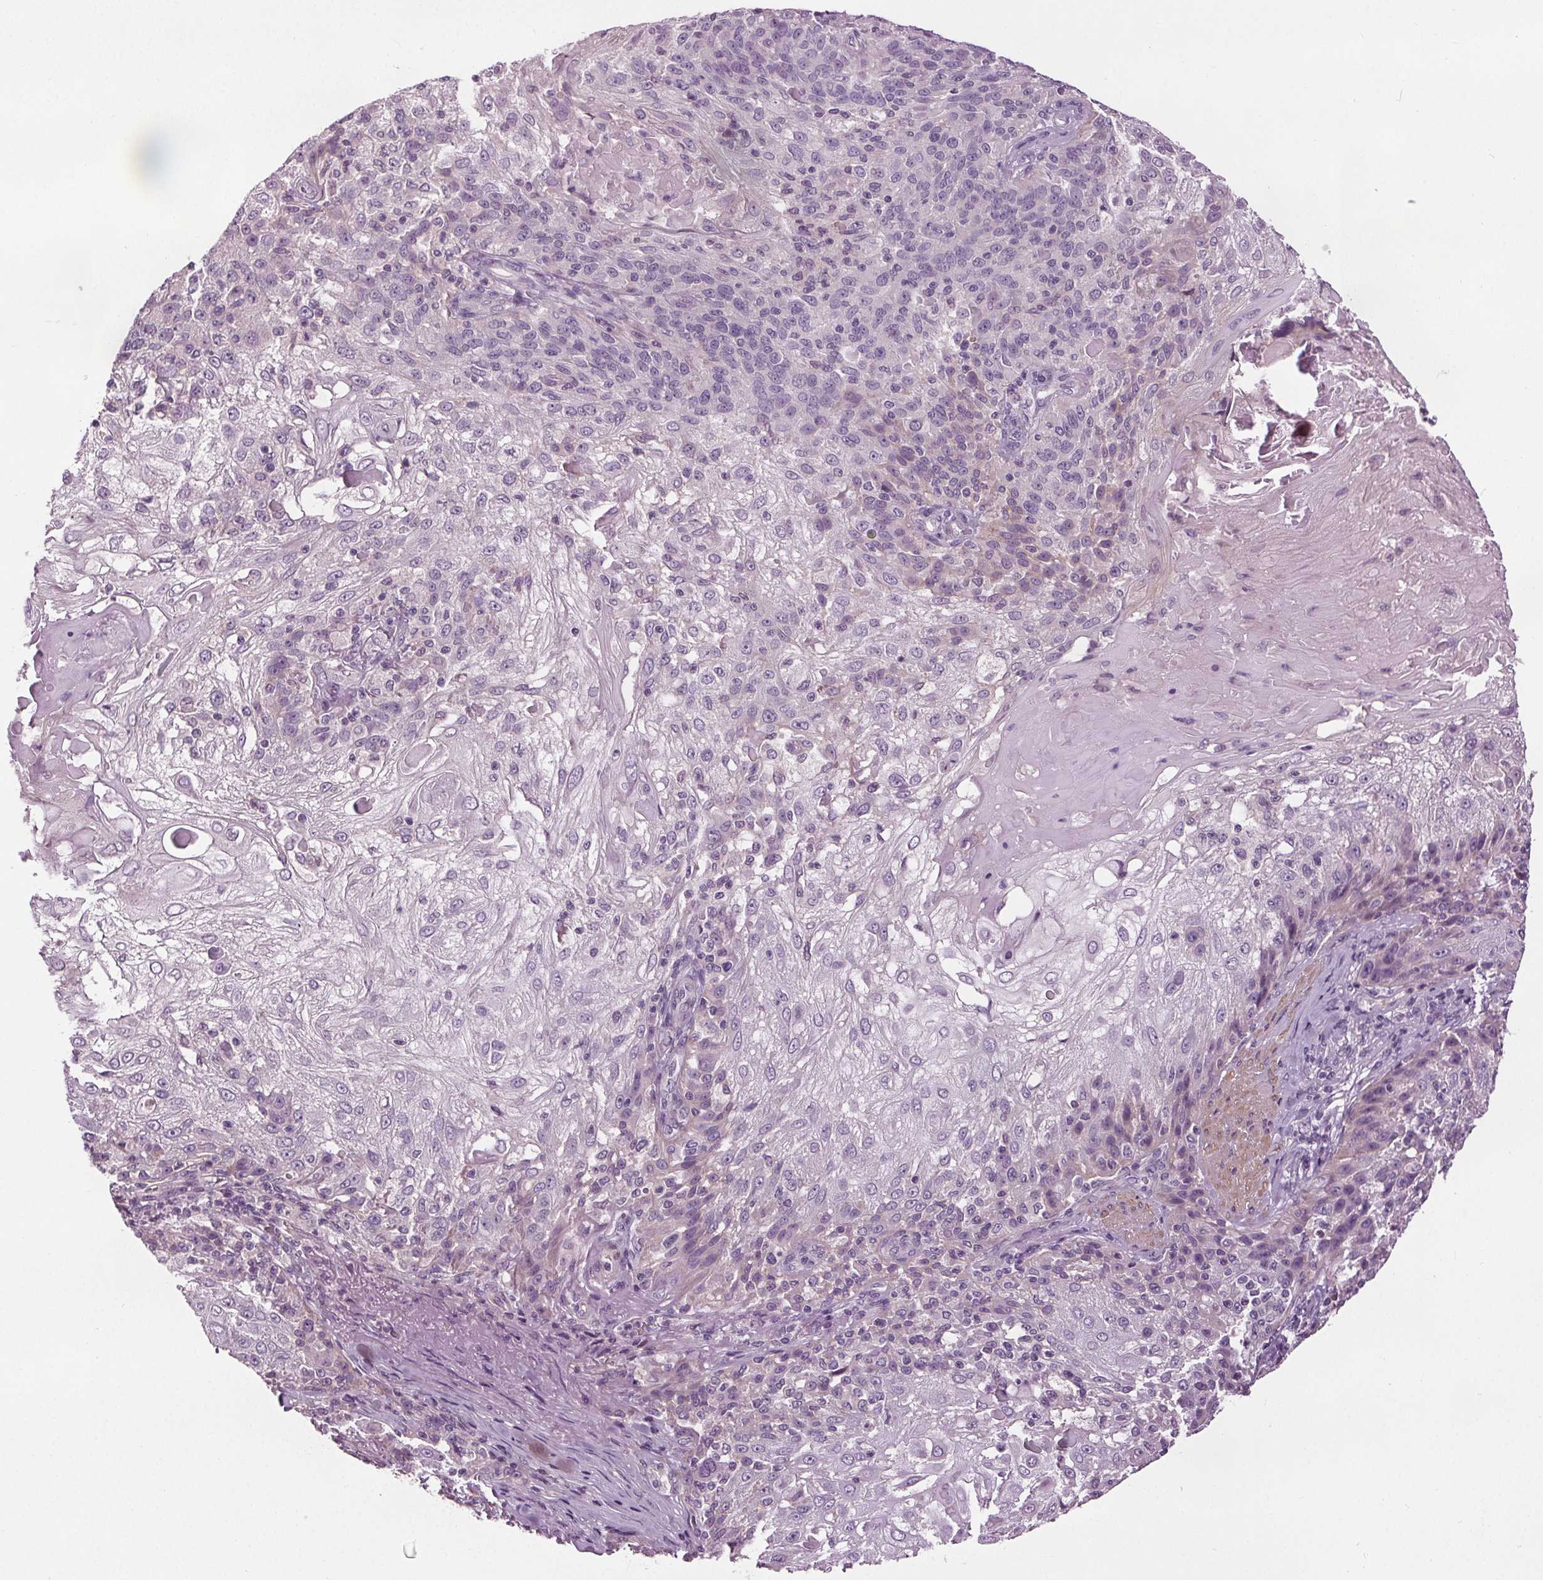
{"staining": {"intensity": "negative", "quantity": "none", "location": "none"}, "tissue": "skin cancer", "cell_type": "Tumor cells", "image_type": "cancer", "snomed": [{"axis": "morphology", "description": "Normal tissue, NOS"}, {"axis": "morphology", "description": "Squamous cell carcinoma, NOS"}, {"axis": "topography", "description": "Skin"}], "caption": "Protein analysis of skin squamous cell carcinoma shows no significant positivity in tumor cells. (Stains: DAB (3,3'-diaminobenzidine) immunohistochemistry (IHC) with hematoxylin counter stain, Microscopy: brightfield microscopy at high magnification).", "gene": "RASA1", "patient": {"sex": "female", "age": 83}}